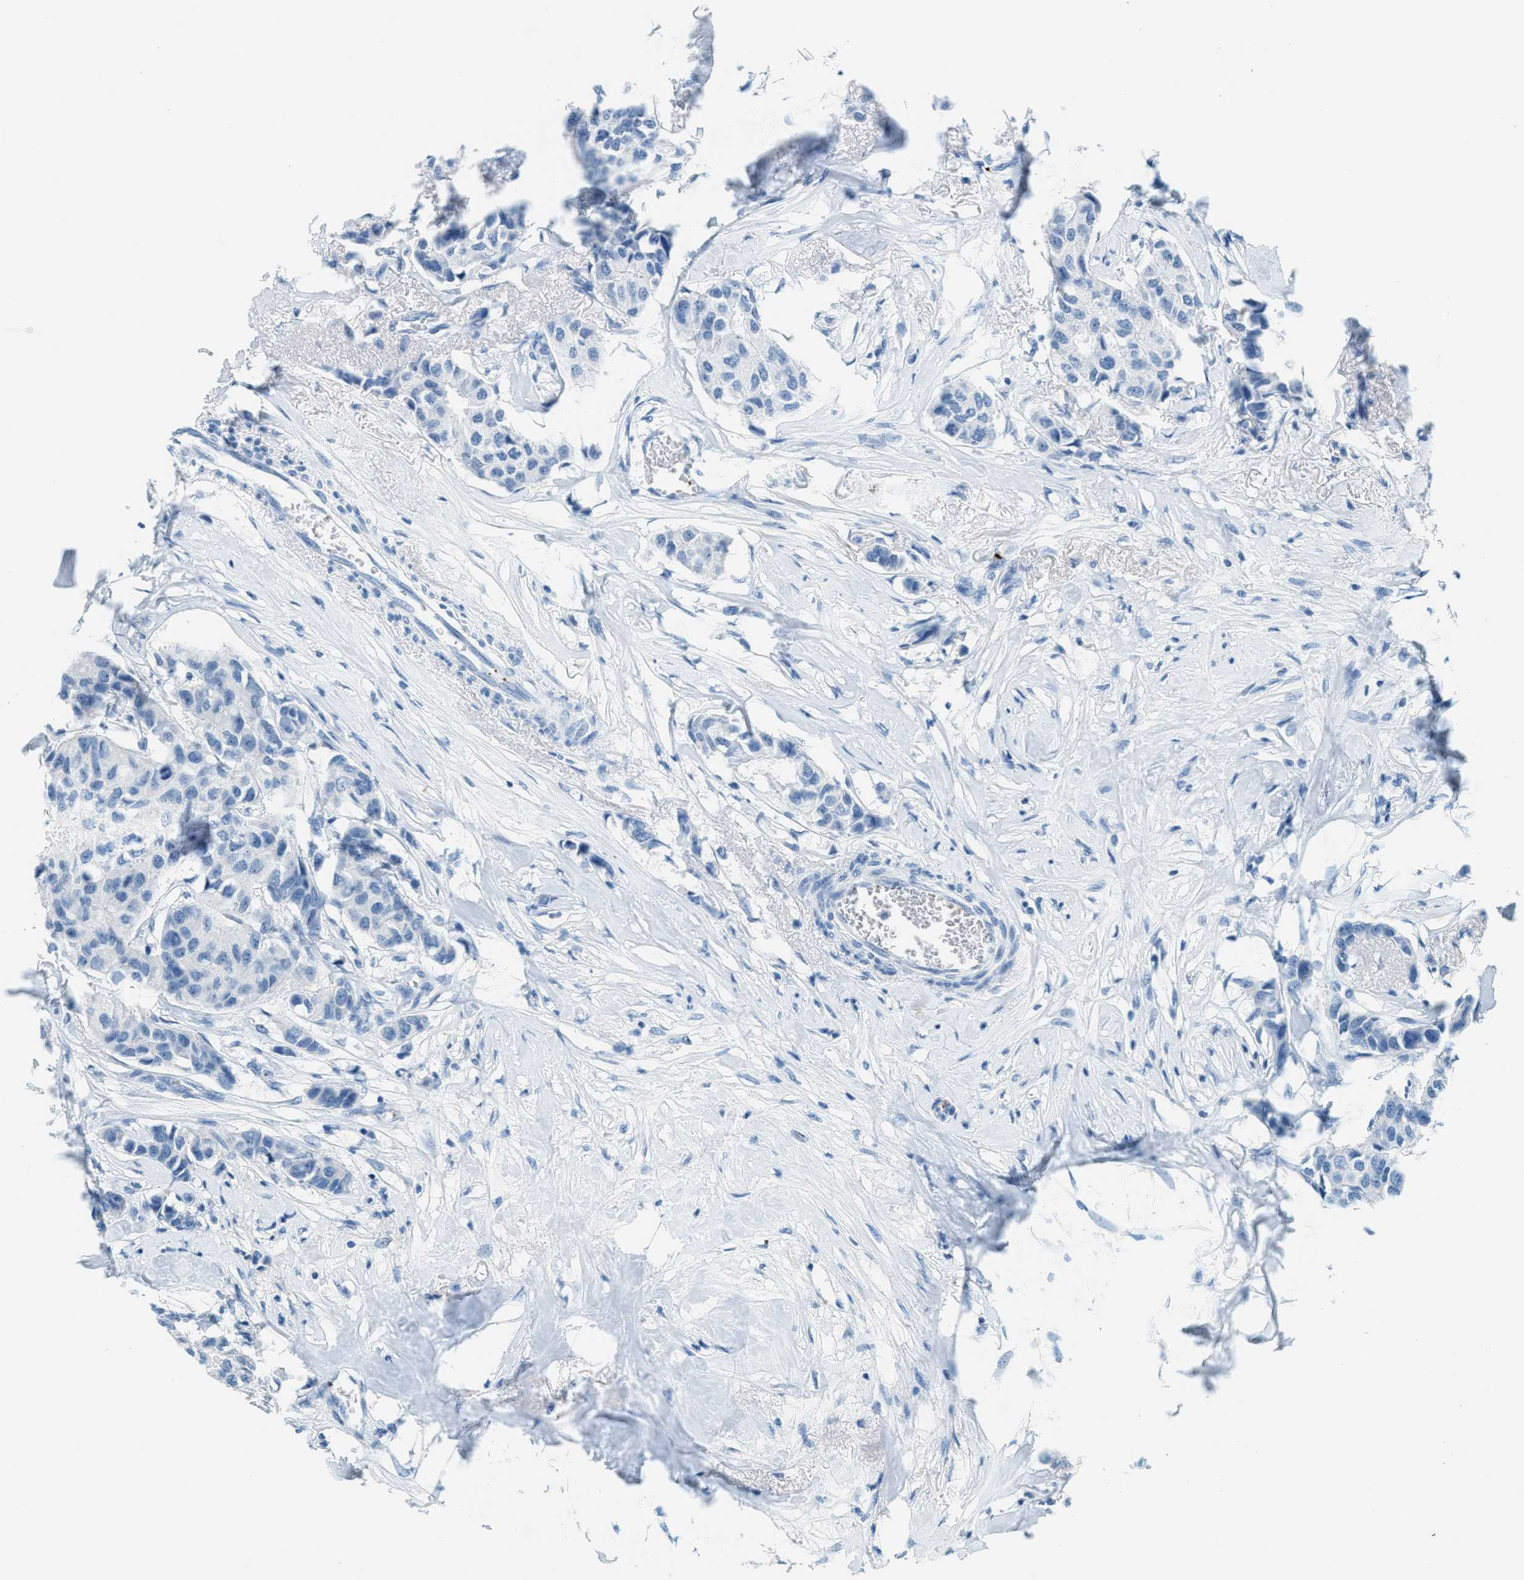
{"staining": {"intensity": "negative", "quantity": "none", "location": "none"}, "tissue": "breast cancer", "cell_type": "Tumor cells", "image_type": "cancer", "snomed": [{"axis": "morphology", "description": "Duct carcinoma"}, {"axis": "topography", "description": "Breast"}], "caption": "High magnification brightfield microscopy of breast infiltrating ductal carcinoma stained with DAB (brown) and counterstained with hematoxylin (blue): tumor cells show no significant expression. Nuclei are stained in blue.", "gene": "PPBP", "patient": {"sex": "female", "age": 80}}